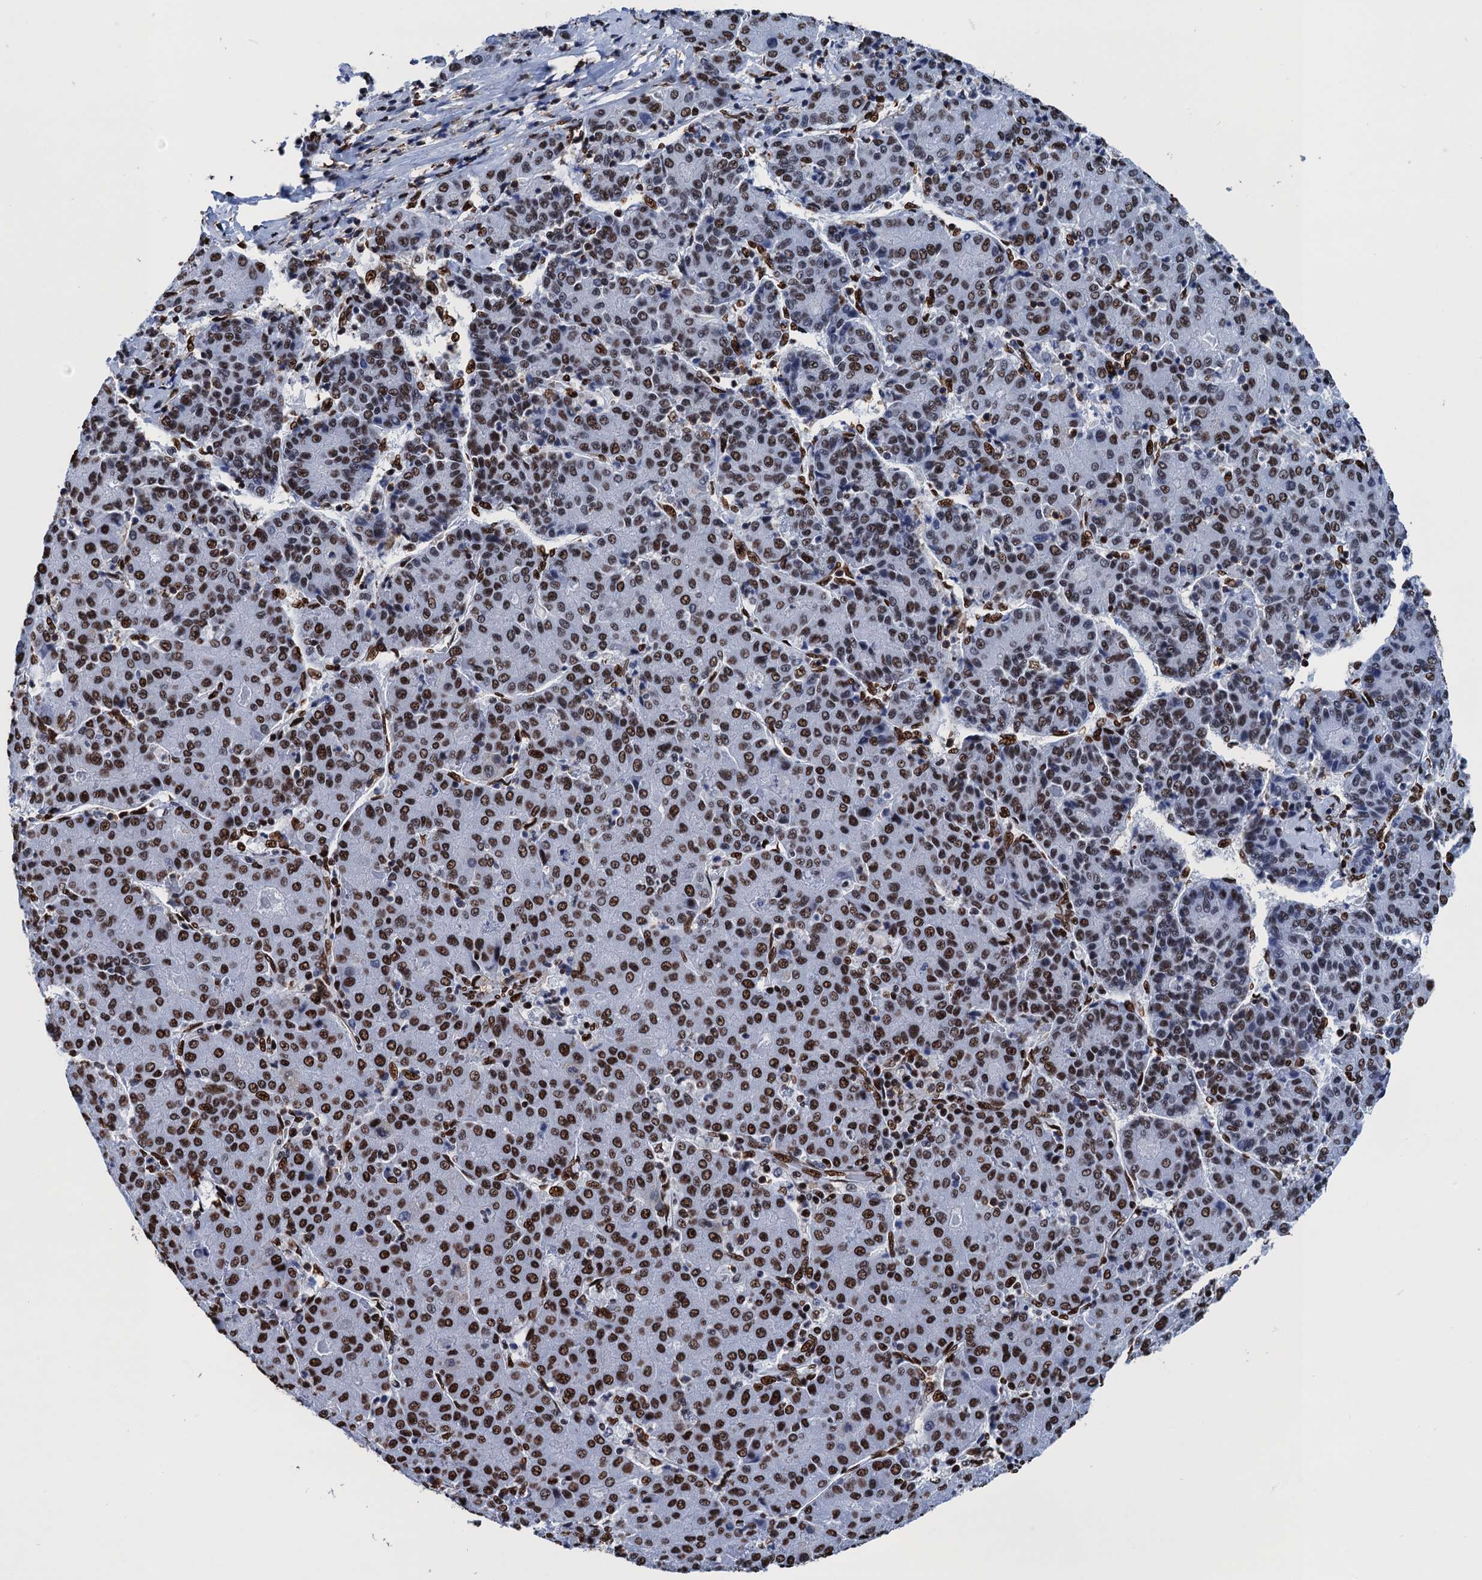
{"staining": {"intensity": "strong", "quantity": ">75%", "location": "nuclear"}, "tissue": "liver cancer", "cell_type": "Tumor cells", "image_type": "cancer", "snomed": [{"axis": "morphology", "description": "Carcinoma, Hepatocellular, NOS"}, {"axis": "topography", "description": "Liver"}], "caption": "Immunohistochemistry (DAB (3,3'-diaminobenzidine)) staining of human liver cancer (hepatocellular carcinoma) displays strong nuclear protein expression in approximately >75% of tumor cells.", "gene": "UBA2", "patient": {"sex": "male", "age": 65}}